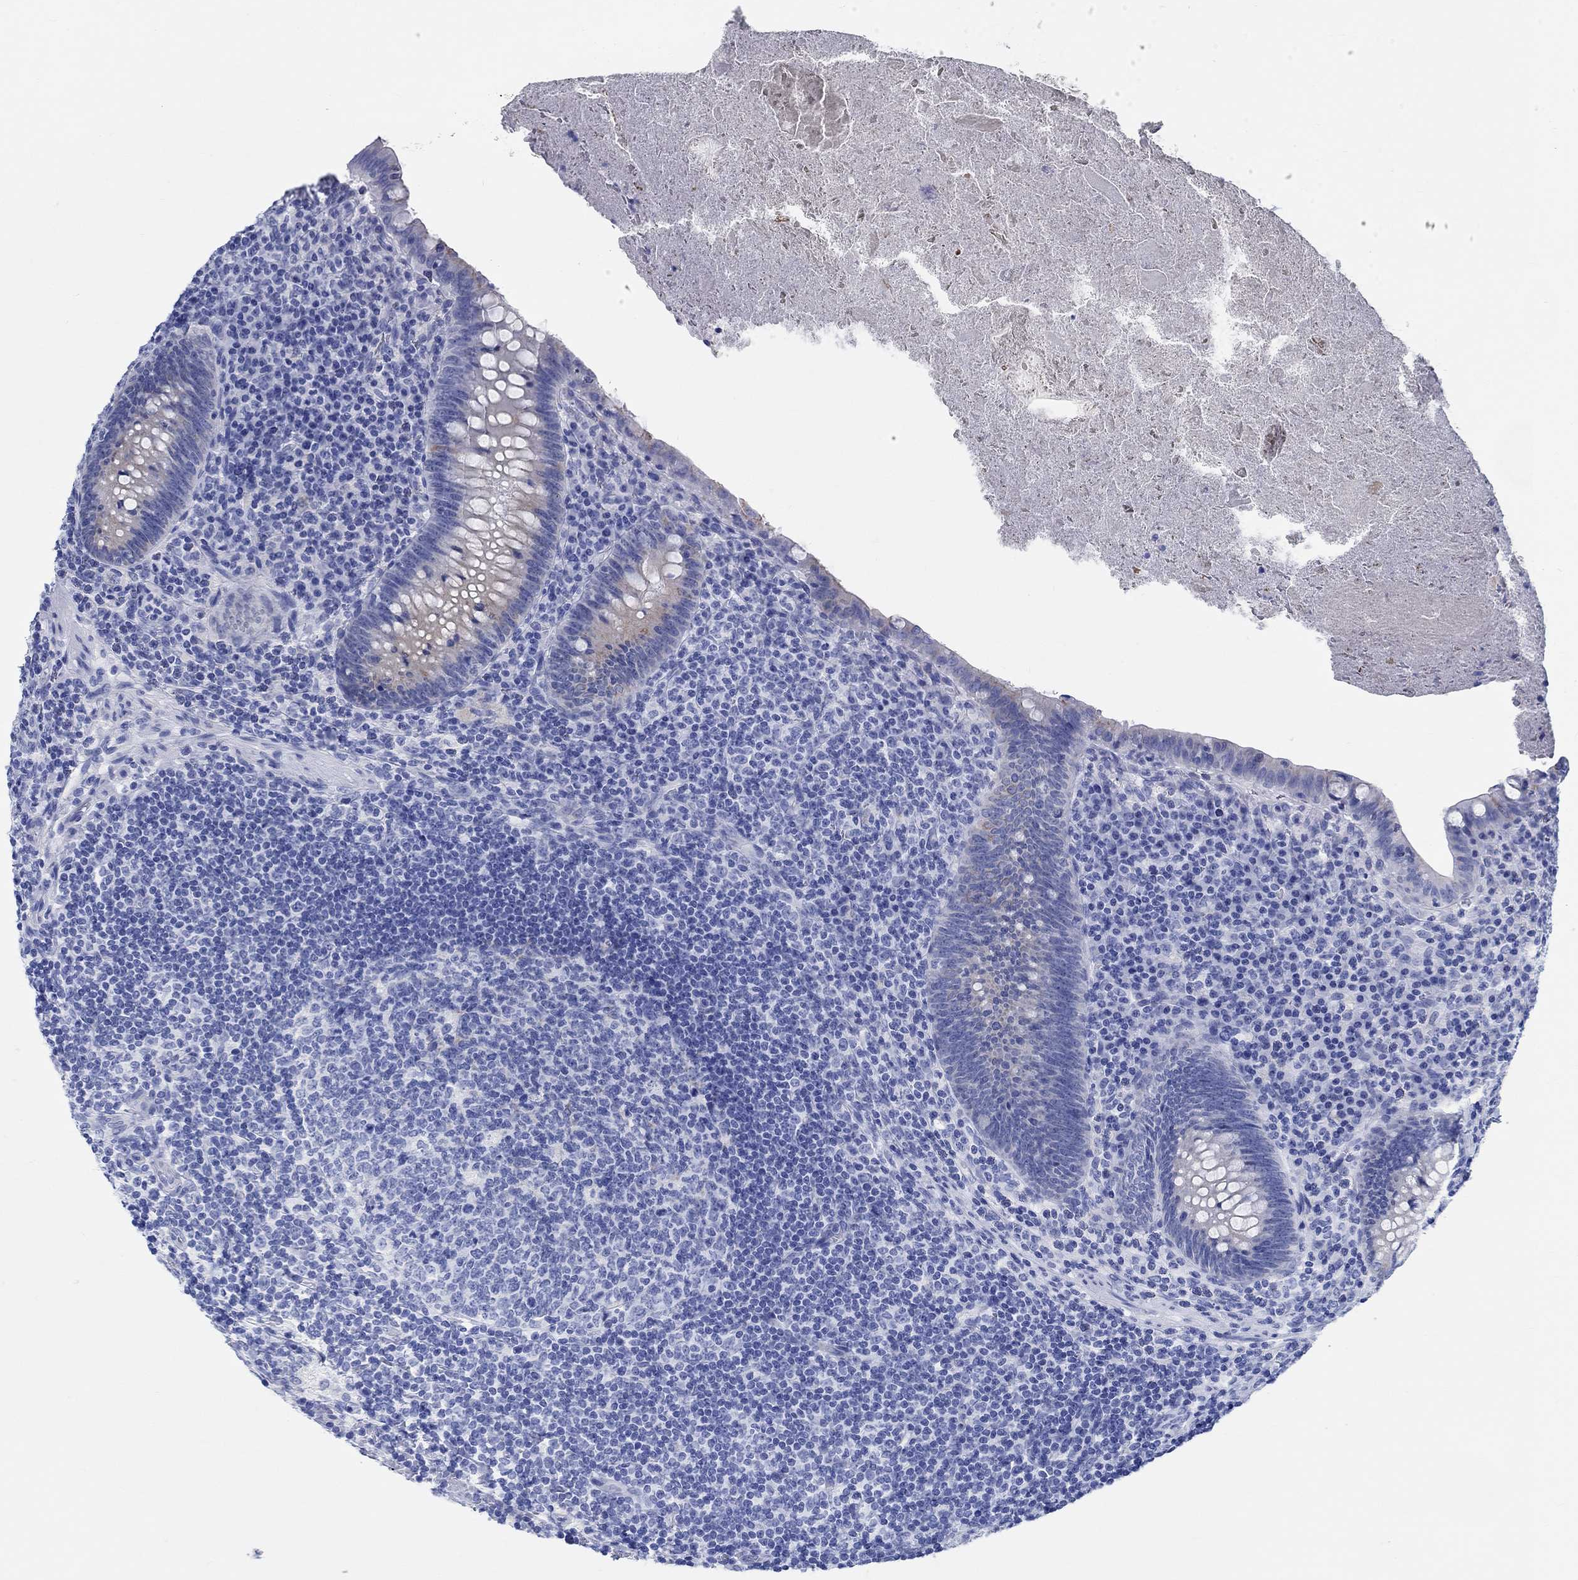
{"staining": {"intensity": "strong", "quantity": "<25%", "location": "cytoplasmic/membranous"}, "tissue": "appendix", "cell_type": "Glandular cells", "image_type": "normal", "snomed": [{"axis": "morphology", "description": "Normal tissue, NOS"}, {"axis": "topography", "description": "Appendix"}], "caption": "Human appendix stained for a protein (brown) reveals strong cytoplasmic/membranous positive positivity in approximately <25% of glandular cells.", "gene": "RD3L", "patient": {"sex": "male", "age": 47}}